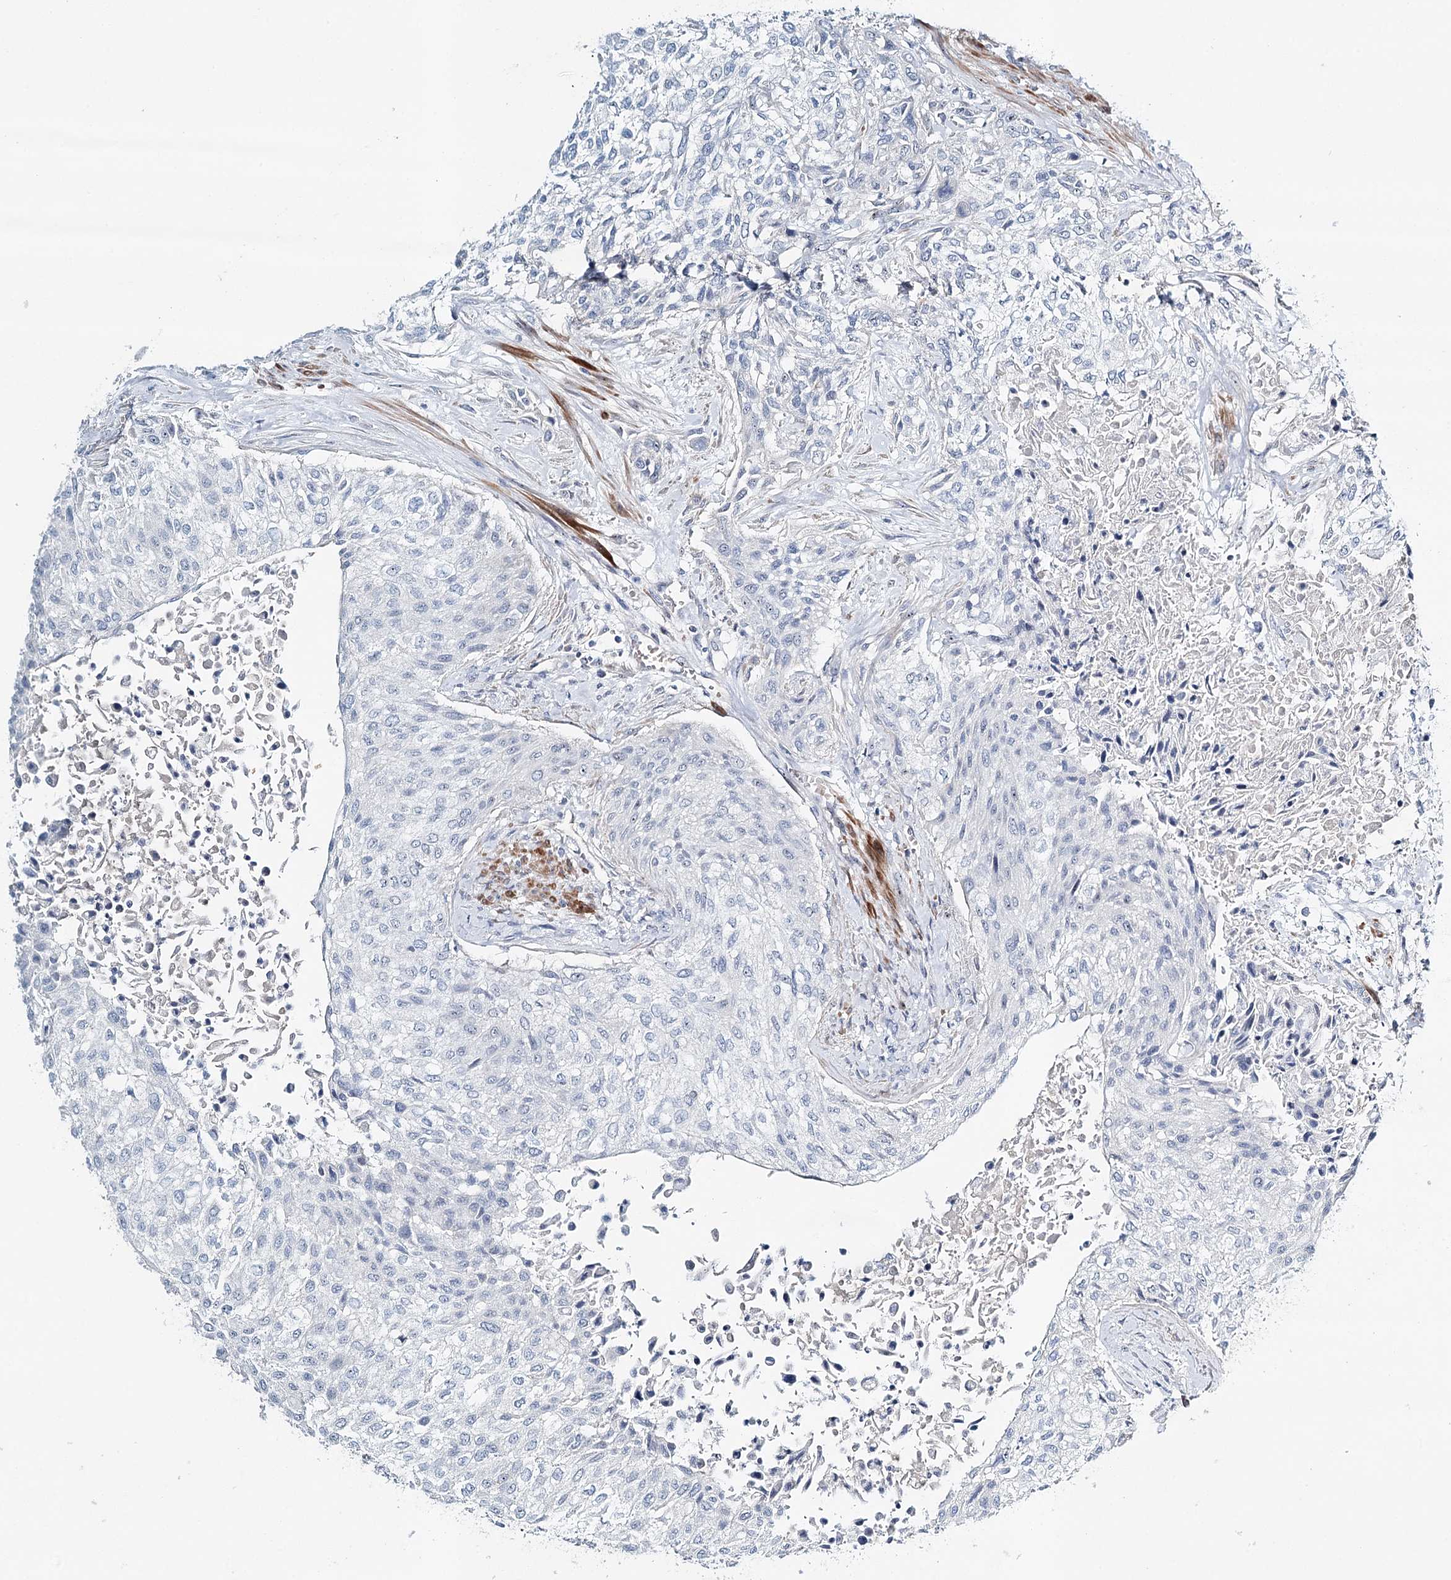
{"staining": {"intensity": "negative", "quantity": "none", "location": "none"}, "tissue": "urothelial cancer", "cell_type": "Tumor cells", "image_type": "cancer", "snomed": [{"axis": "morphology", "description": "Normal tissue, NOS"}, {"axis": "morphology", "description": "Urothelial carcinoma, NOS"}, {"axis": "topography", "description": "Urinary bladder"}, {"axis": "topography", "description": "Peripheral nerve tissue"}], "caption": "High magnification brightfield microscopy of urothelial cancer stained with DAB (brown) and counterstained with hematoxylin (blue): tumor cells show no significant positivity.", "gene": "RBM43", "patient": {"sex": "male", "age": 35}}